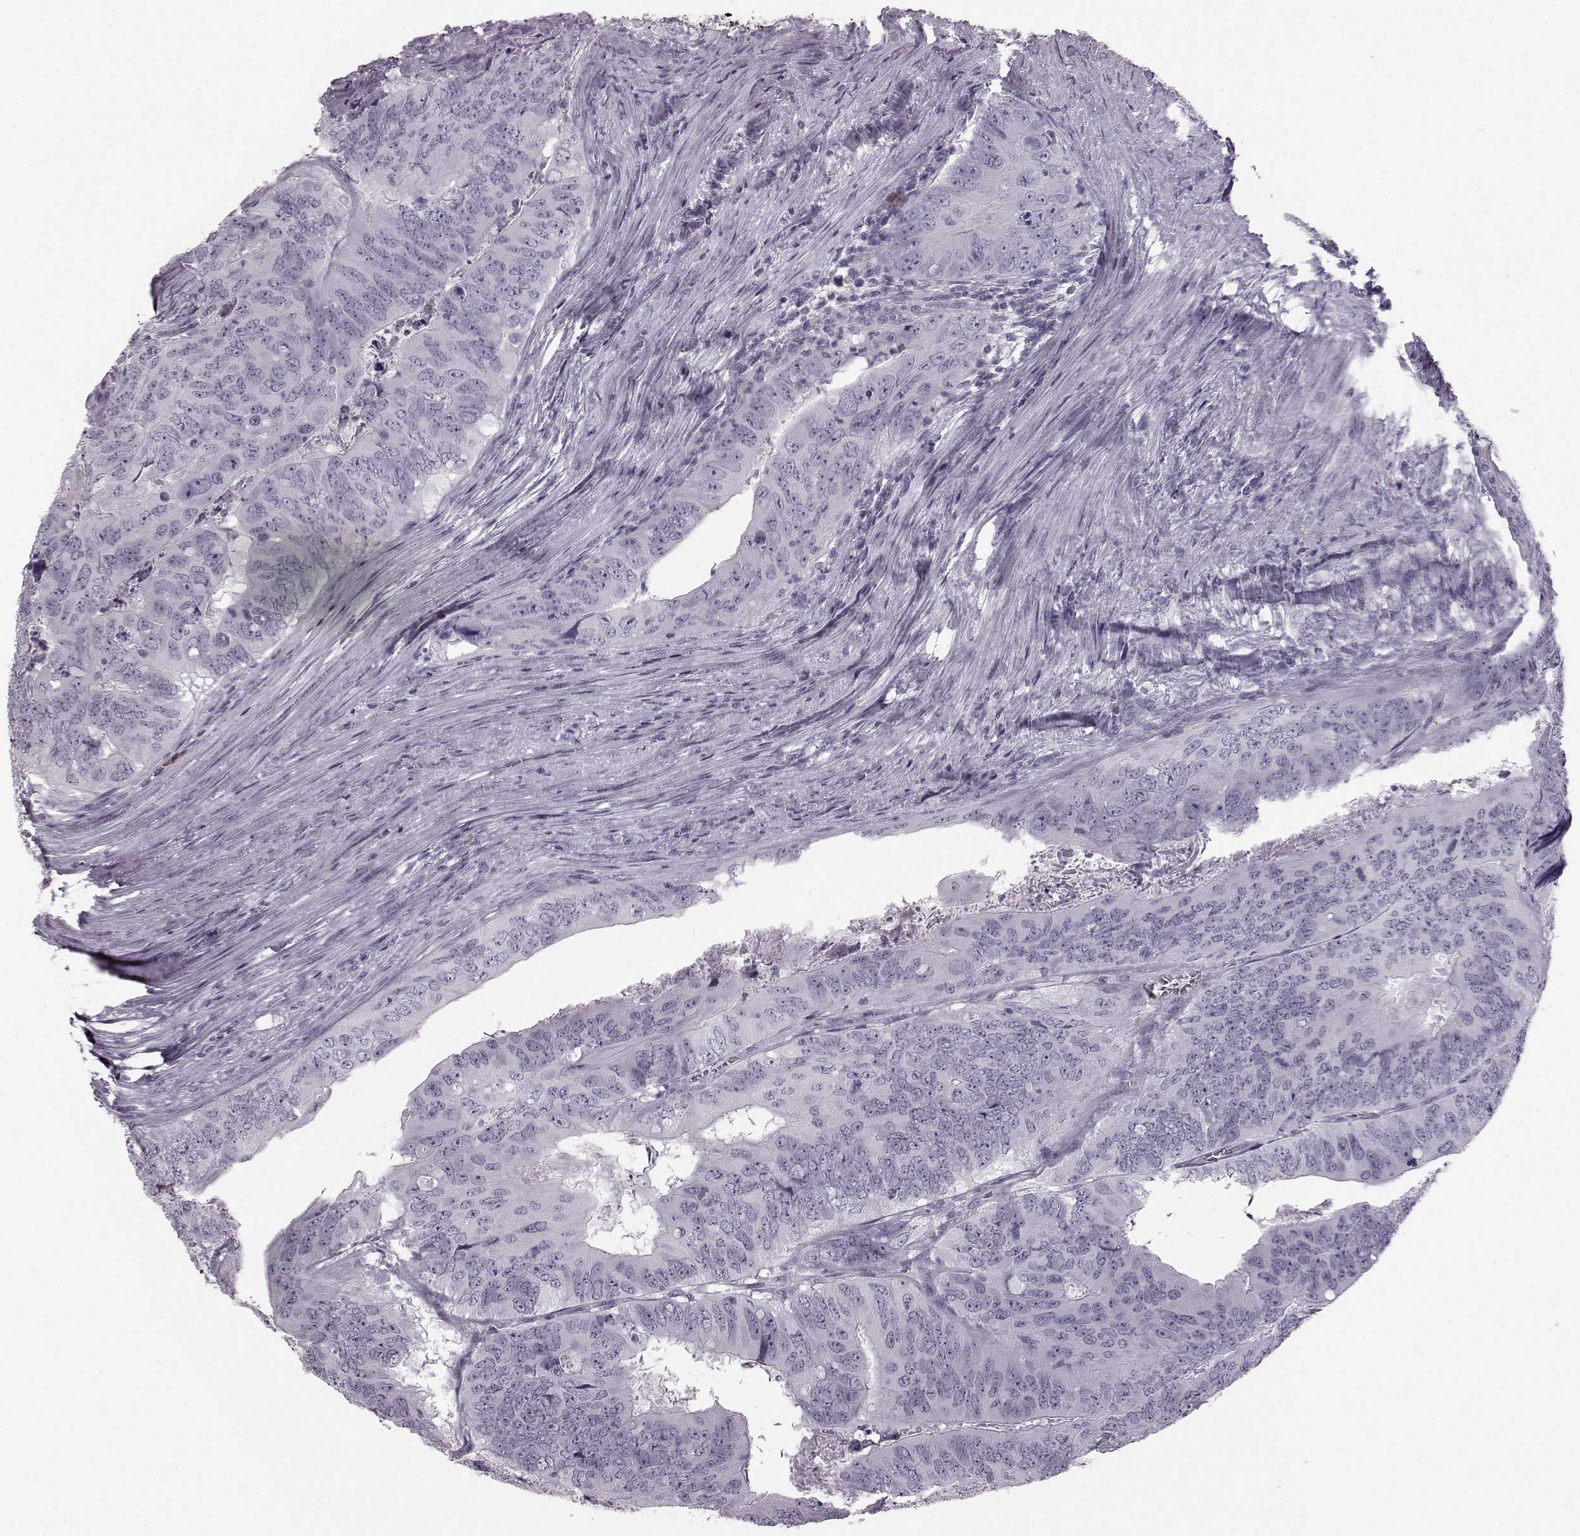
{"staining": {"intensity": "negative", "quantity": "none", "location": "none"}, "tissue": "colorectal cancer", "cell_type": "Tumor cells", "image_type": "cancer", "snomed": [{"axis": "morphology", "description": "Adenocarcinoma, NOS"}, {"axis": "topography", "description": "Colon"}], "caption": "The micrograph displays no staining of tumor cells in colorectal cancer (adenocarcinoma). (Immunohistochemistry (ihc), brightfield microscopy, high magnification).", "gene": "JSRP1", "patient": {"sex": "male", "age": 79}}